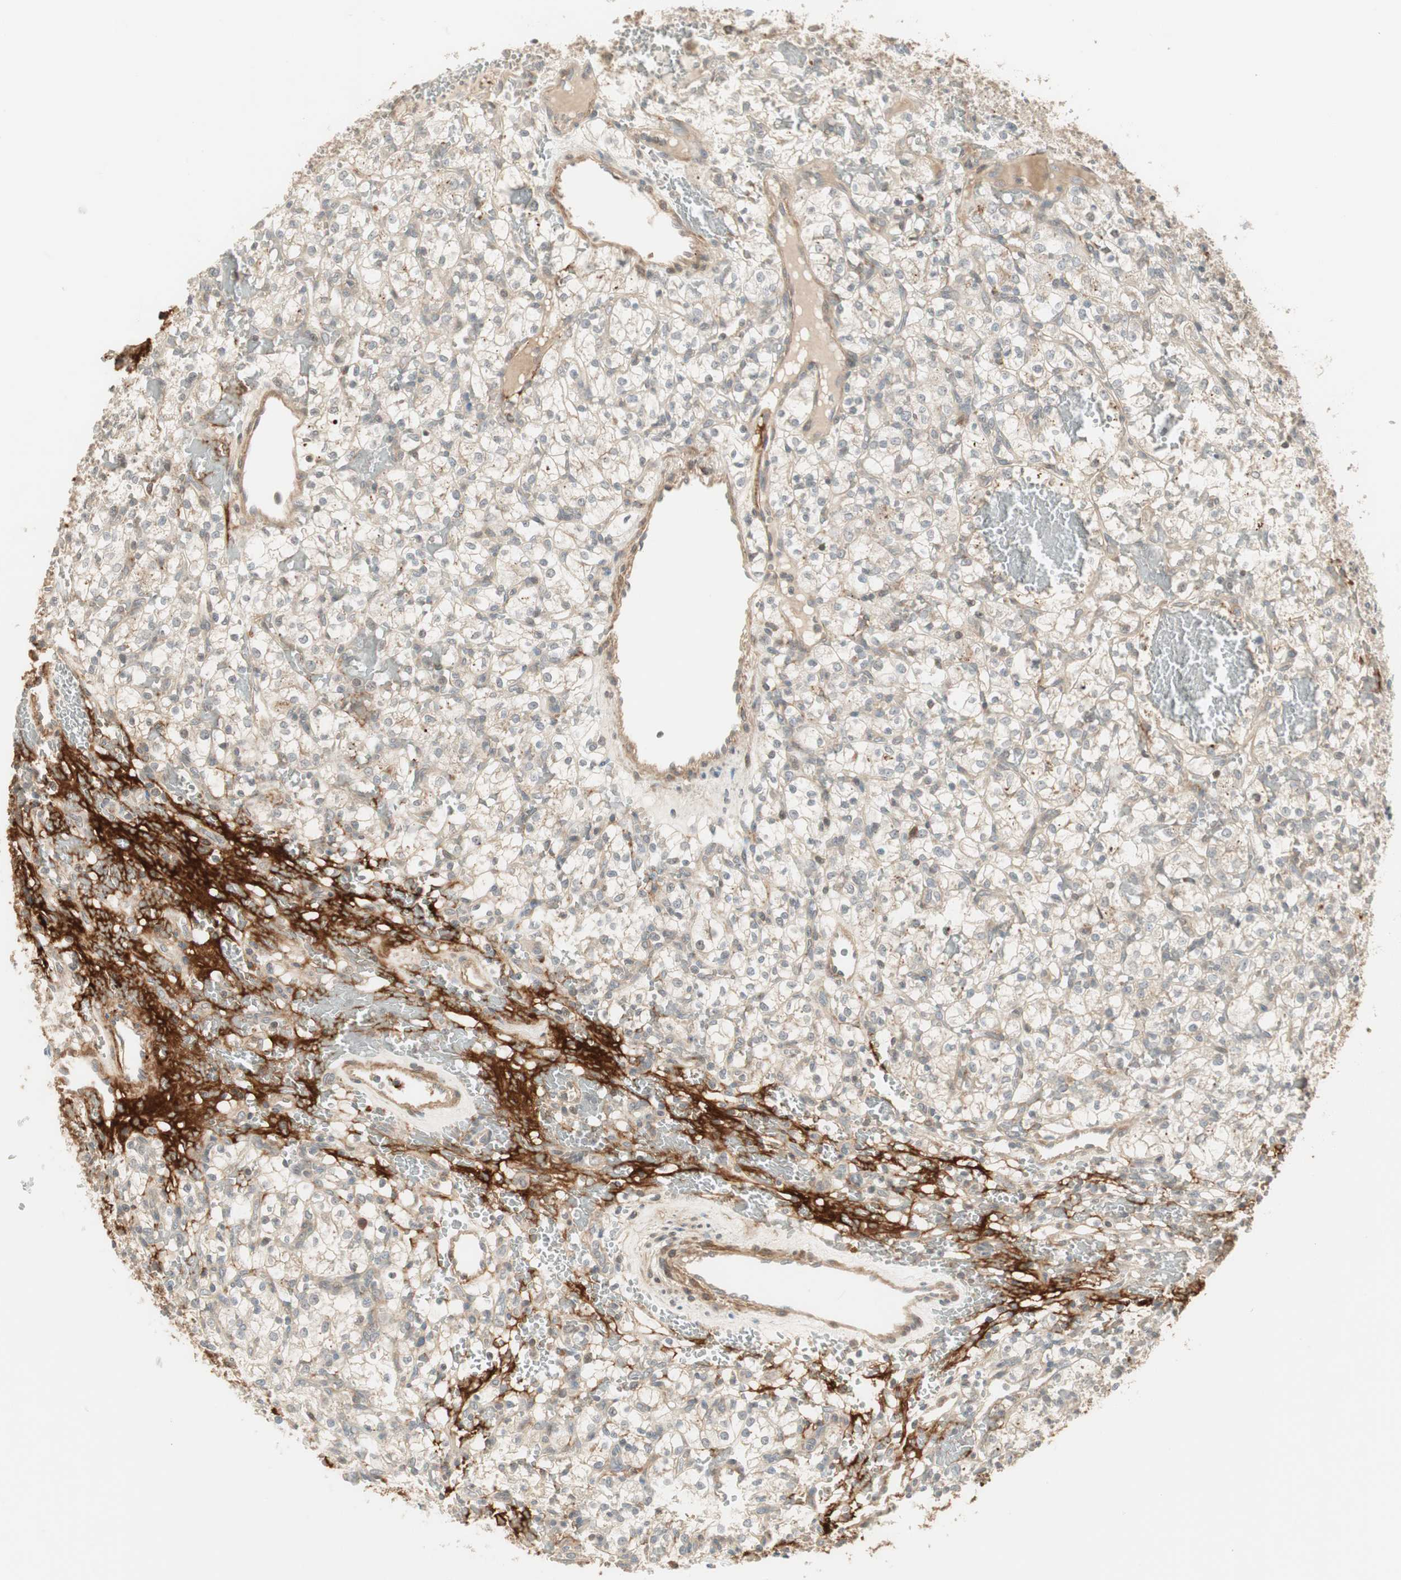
{"staining": {"intensity": "negative", "quantity": "none", "location": "none"}, "tissue": "renal cancer", "cell_type": "Tumor cells", "image_type": "cancer", "snomed": [{"axis": "morphology", "description": "Adenocarcinoma, NOS"}, {"axis": "topography", "description": "Kidney"}], "caption": "Photomicrograph shows no protein positivity in tumor cells of renal adenocarcinoma tissue.", "gene": "SFRP1", "patient": {"sex": "female", "age": 60}}